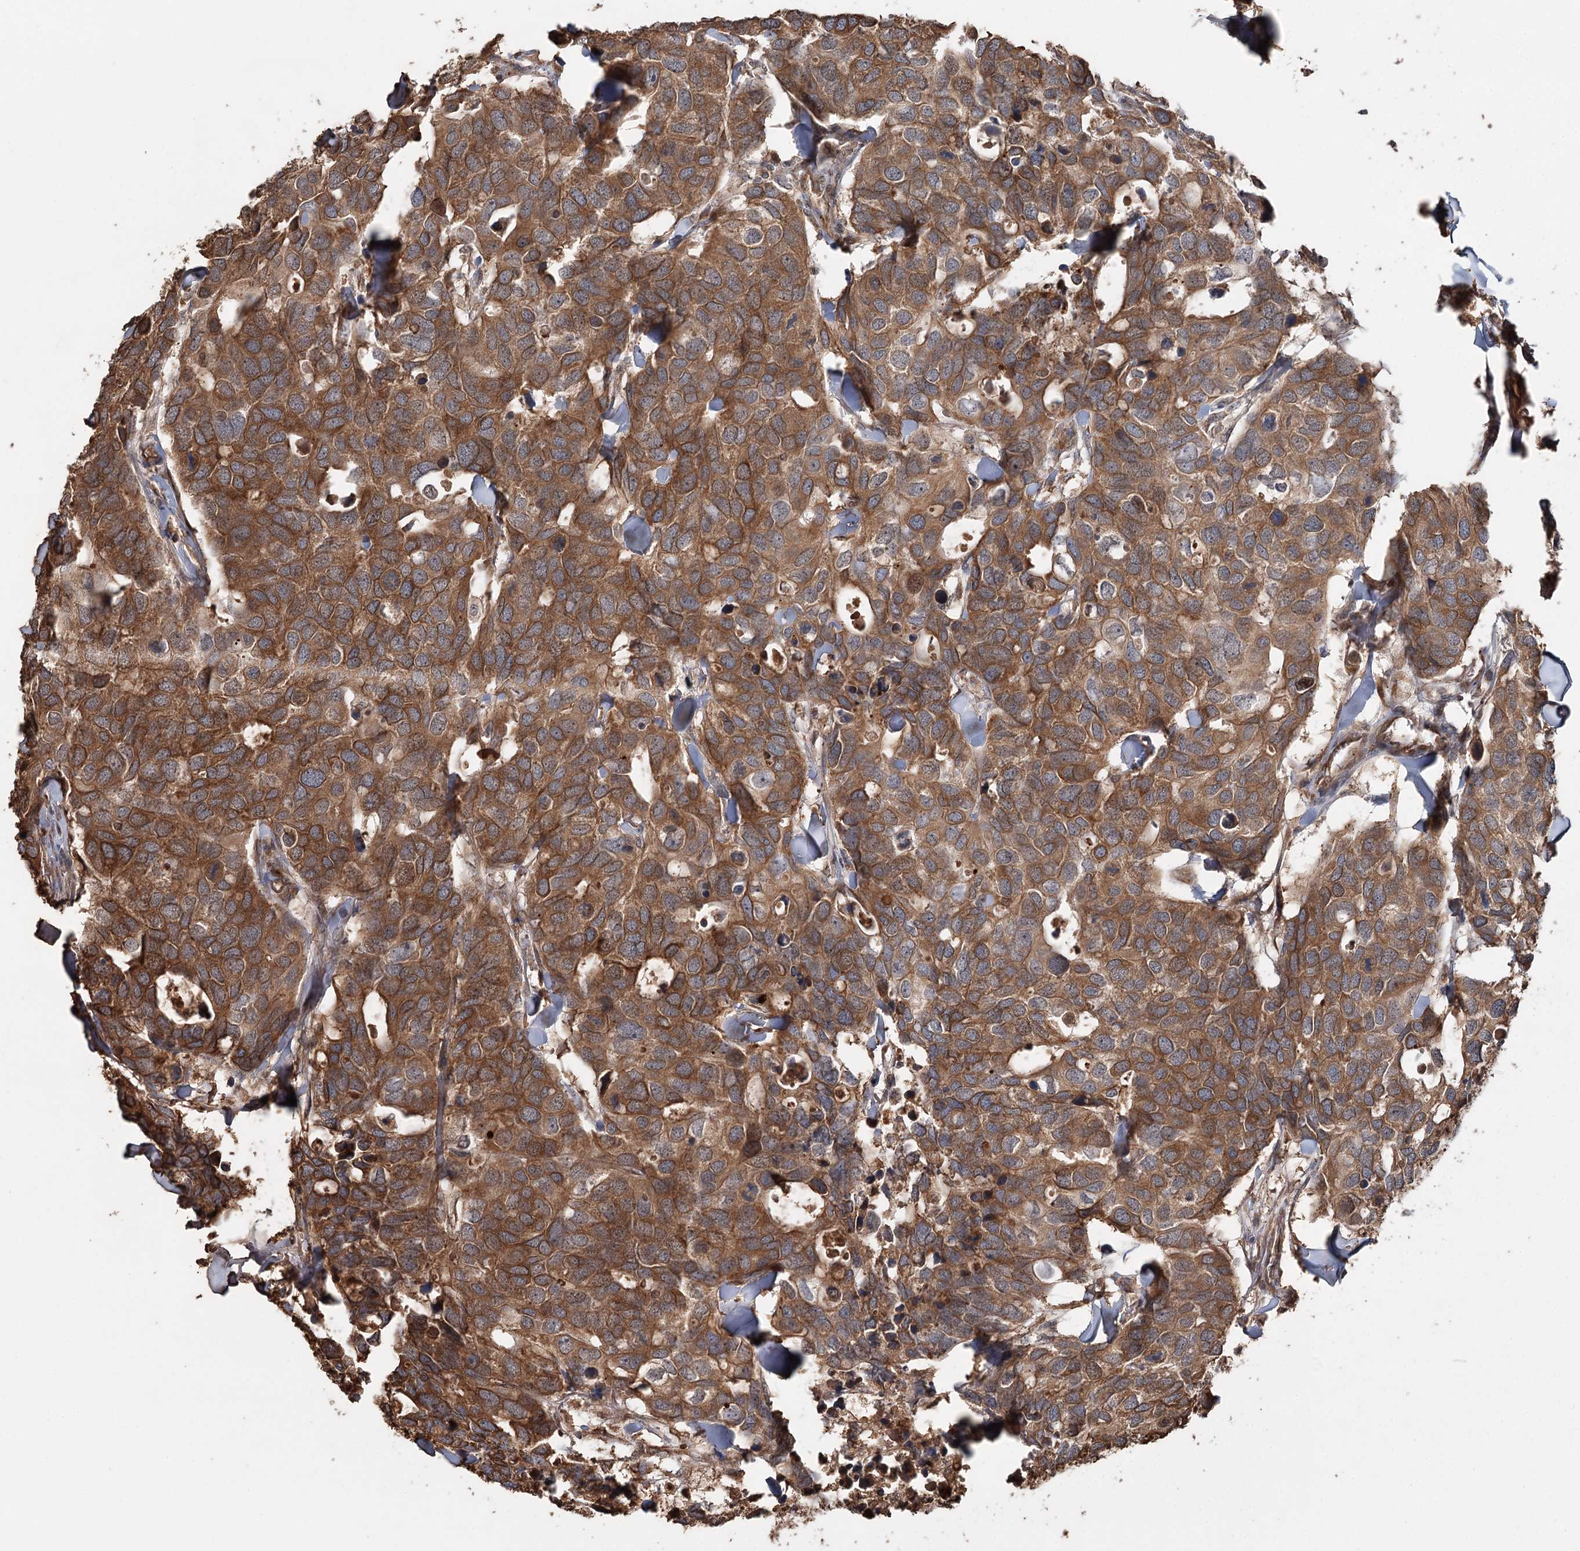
{"staining": {"intensity": "moderate", "quantity": ">75%", "location": "cytoplasmic/membranous"}, "tissue": "breast cancer", "cell_type": "Tumor cells", "image_type": "cancer", "snomed": [{"axis": "morphology", "description": "Duct carcinoma"}, {"axis": "topography", "description": "Breast"}], "caption": "About >75% of tumor cells in human breast infiltrating ductal carcinoma display moderate cytoplasmic/membranous protein expression as visualized by brown immunohistochemical staining.", "gene": "SYVN1", "patient": {"sex": "female", "age": 83}}